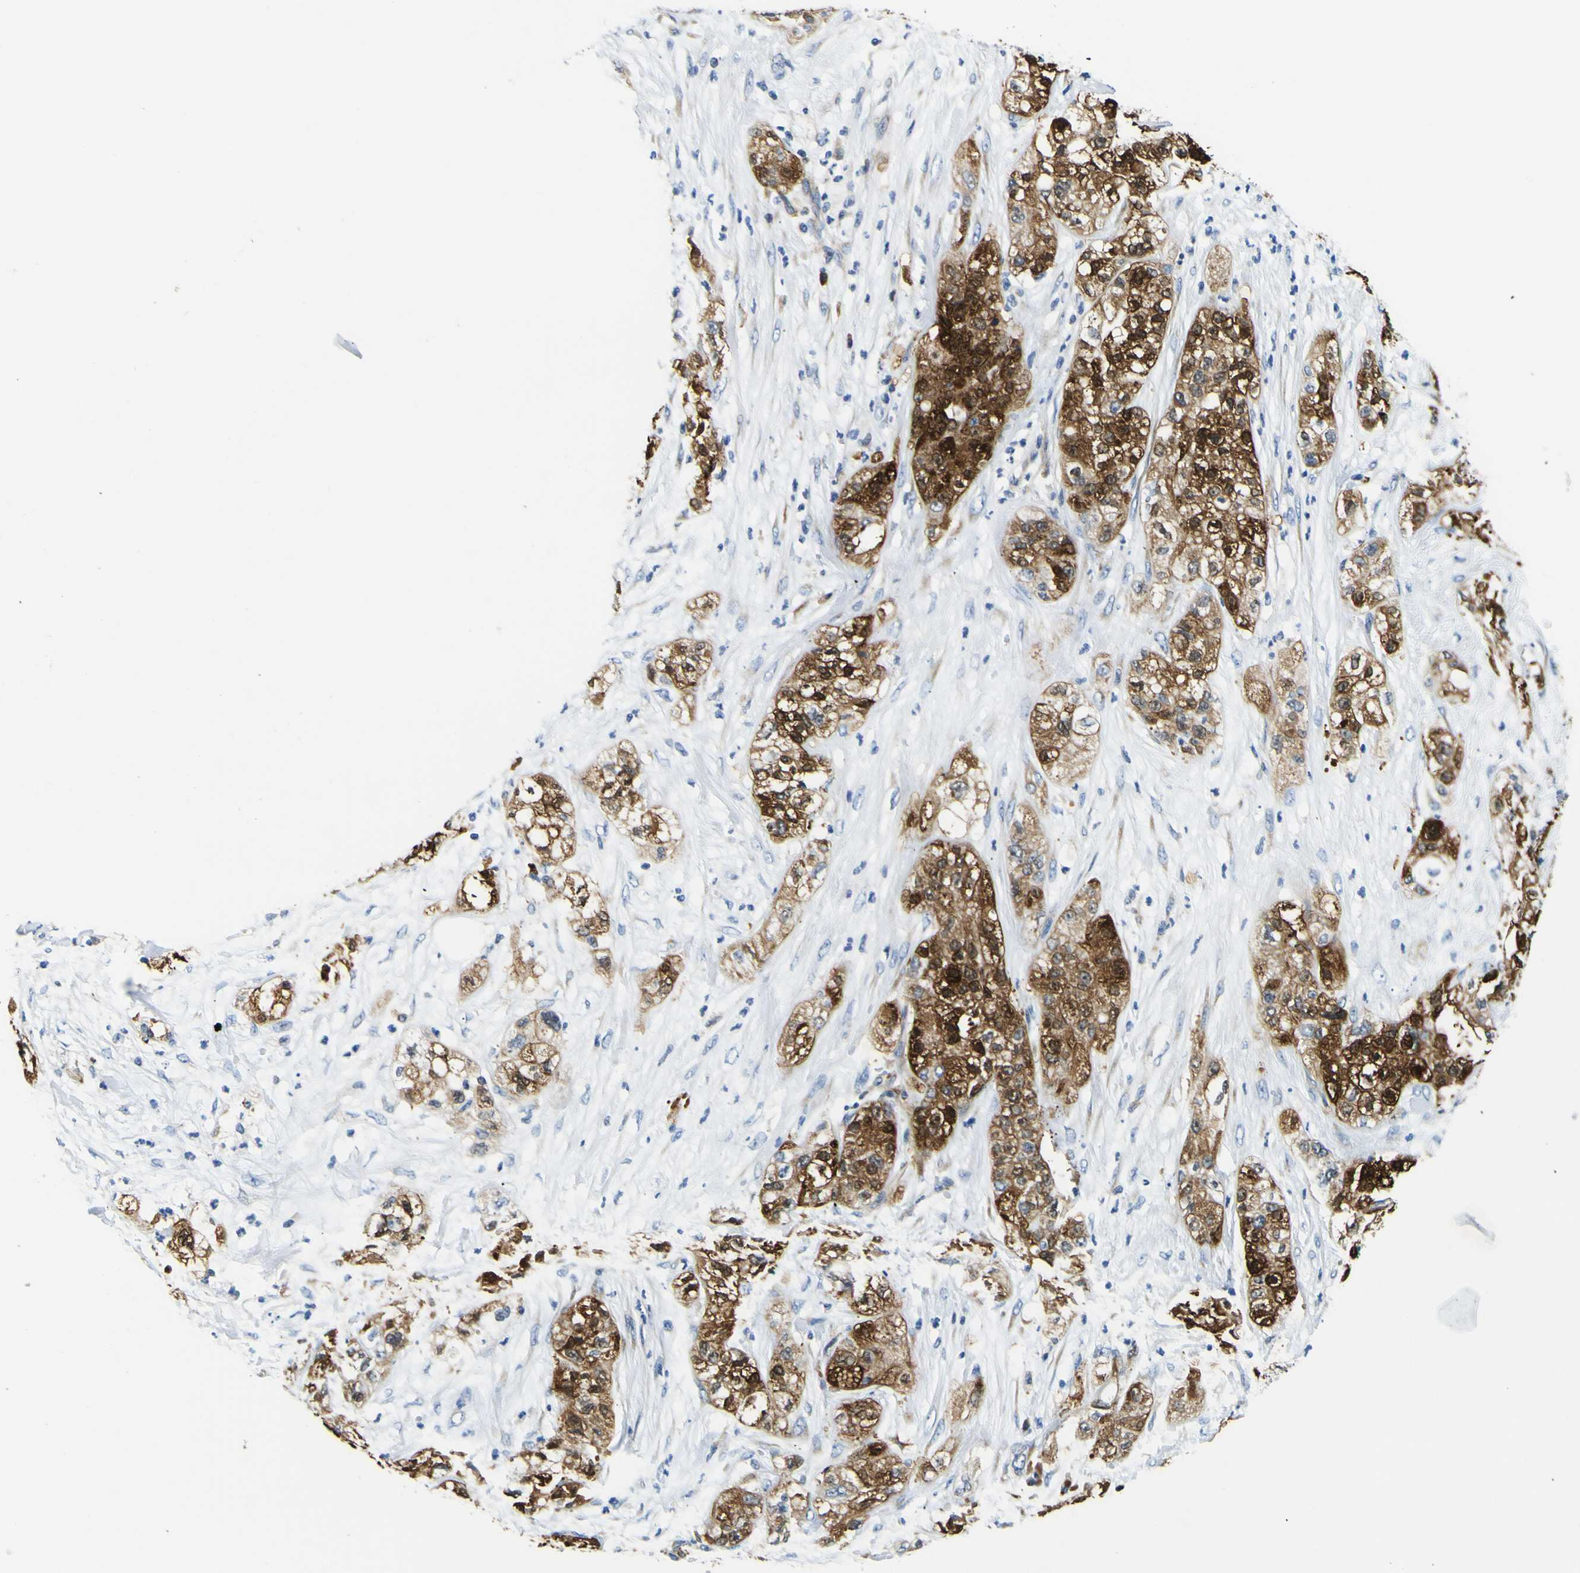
{"staining": {"intensity": "strong", "quantity": ">75%", "location": "cytoplasmic/membranous,nuclear"}, "tissue": "pancreatic cancer", "cell_type": "Tumor cells", "image_type": "cancer", "snomed": [{"axis": "morphology", "description": "Adenocarcinoma, NOS"}, {"axis": "topography", "description": "Pancreas"}], "caption": "Immunohistochemical staining of pancreatic cancer demonstrates high levels of strong cytoplasmic/membranous and nuclear protein staining in about >75% of tumor cells.", "gene": "NLRP3", "patient": {"sex": "female", "age": 78}}